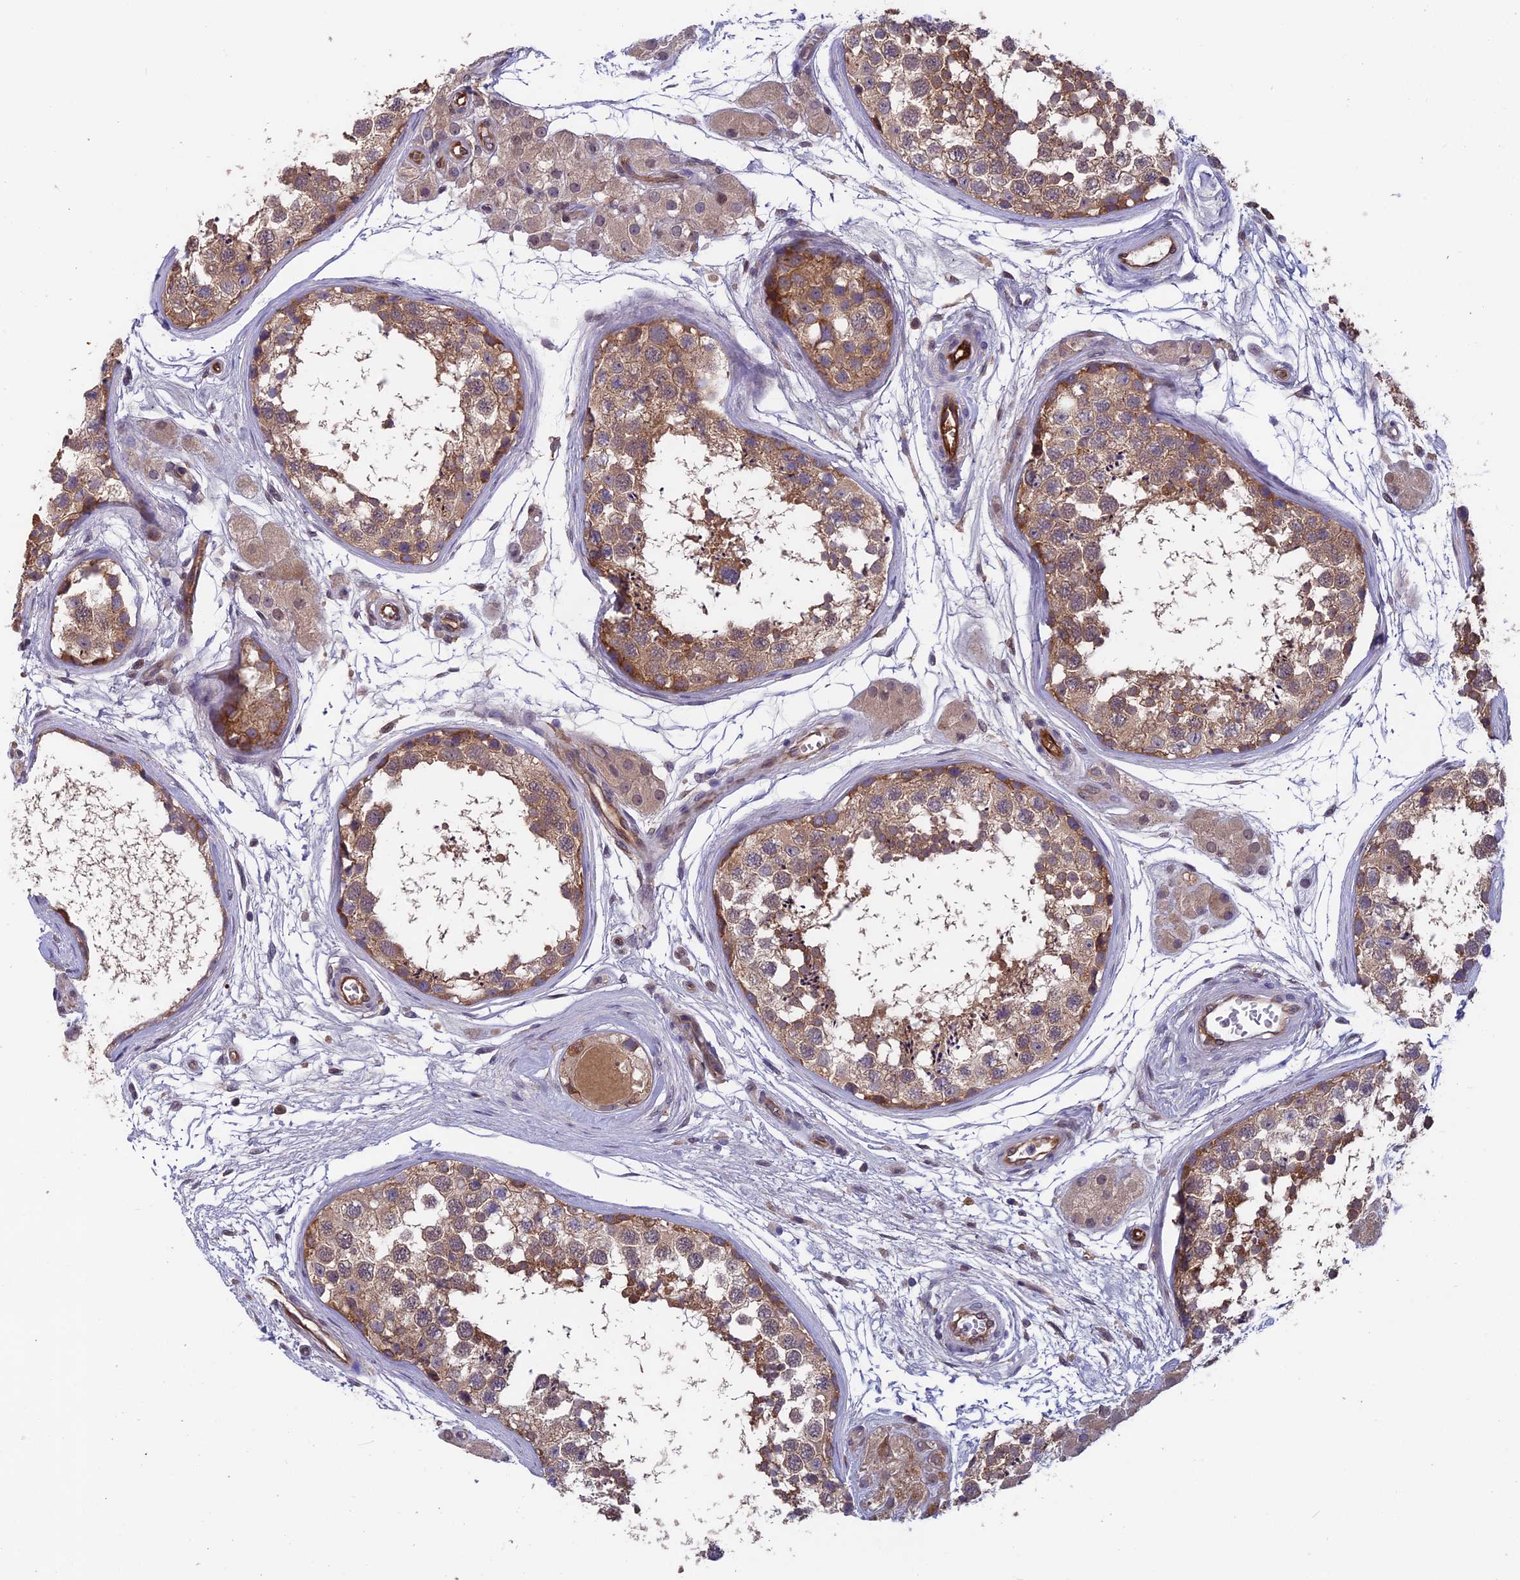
{"staining": {"intensity": "moderate", "quantity": ">75%", "location": "cytoplasmic/membranous"}, "tissue": "testis", "cell_type": "Cells in seminiferous ducts", "image_type": "normal", "snomed": [{"axis": "morphology", "description": "Normal tissue, NOS"}, {"axis": "topography", "description": "Testis"}], "caption": "IHC staining of normal testis, which shows medium levels of moderate cytoplasmic/membranous positivity in about >75% of cells in seminiferous ducts indicating moderate cytoplasmic/membranous protein expression. The staining was performed using DAB (3,3'-diaminobenzidine) (brown) for protein detection and nuclei were counterstained in hematoxylin (blue).", "gene": "MAST2", "patient": {"sex": "male", "age": 56}}